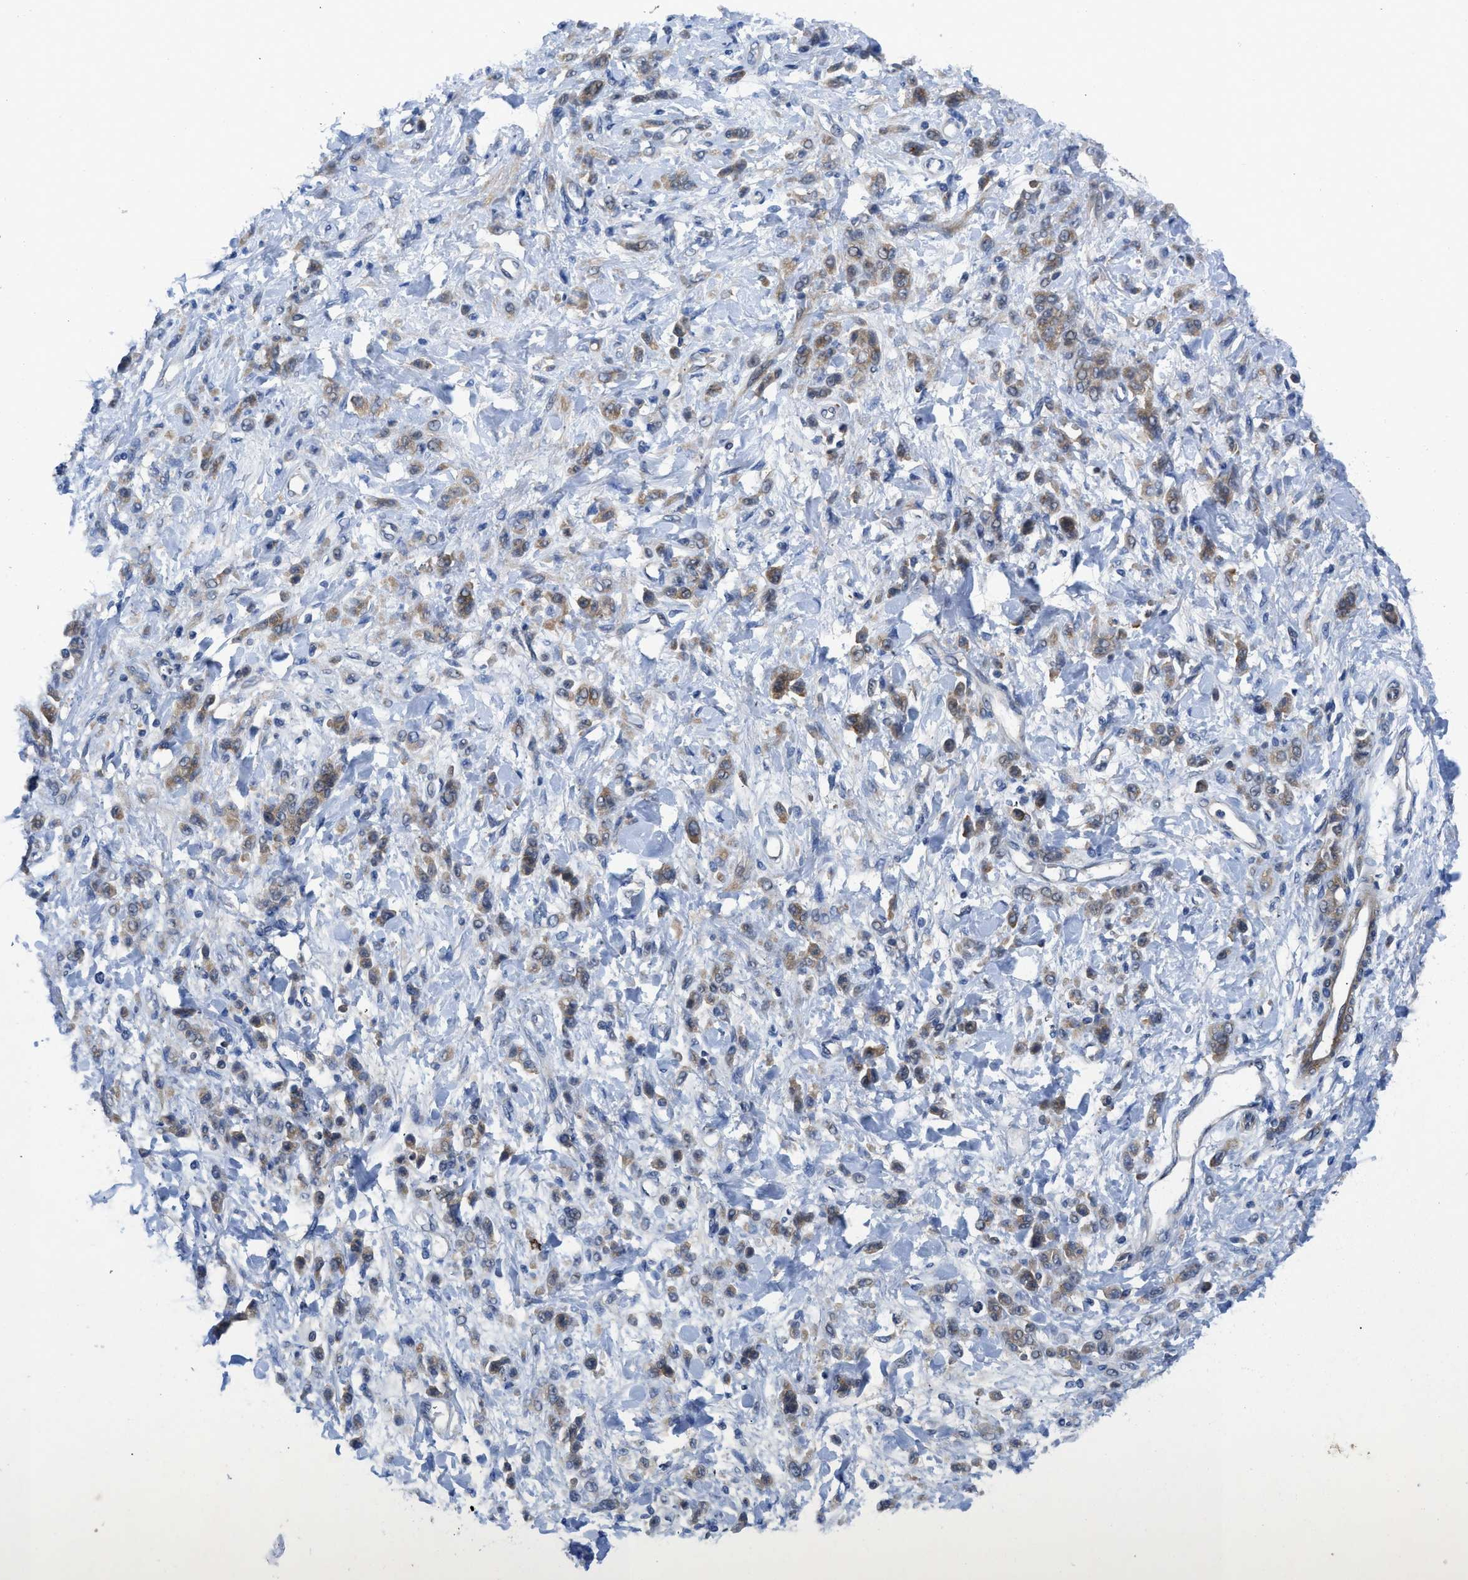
{"staining": {"intensity": "weak", "quantity": "25%-75%", "location": "cytoplasmic/membranous"}, "tissue": "stomach cancer", "cell_type": "Tumor cells", "image_type": "cancer", "snomed": [{"axis": "morphology", "description": "Normal tissue, NOS"}, {"axis": "morphology", "description": "Adenocarcinoma, NOS"}, {"axis": "topography", "description": "Stomach"}], "caption": "Immunohistochemistry (IHC) image of human stomach adenocarcinoma stained for a protein (brown), which reveals low levels of weak cytoplasmic/membranous staining in approximately 25%-75% of tumor cells.", "gene": "PANX1", "patient": {"sex": "male", "age": 82}}